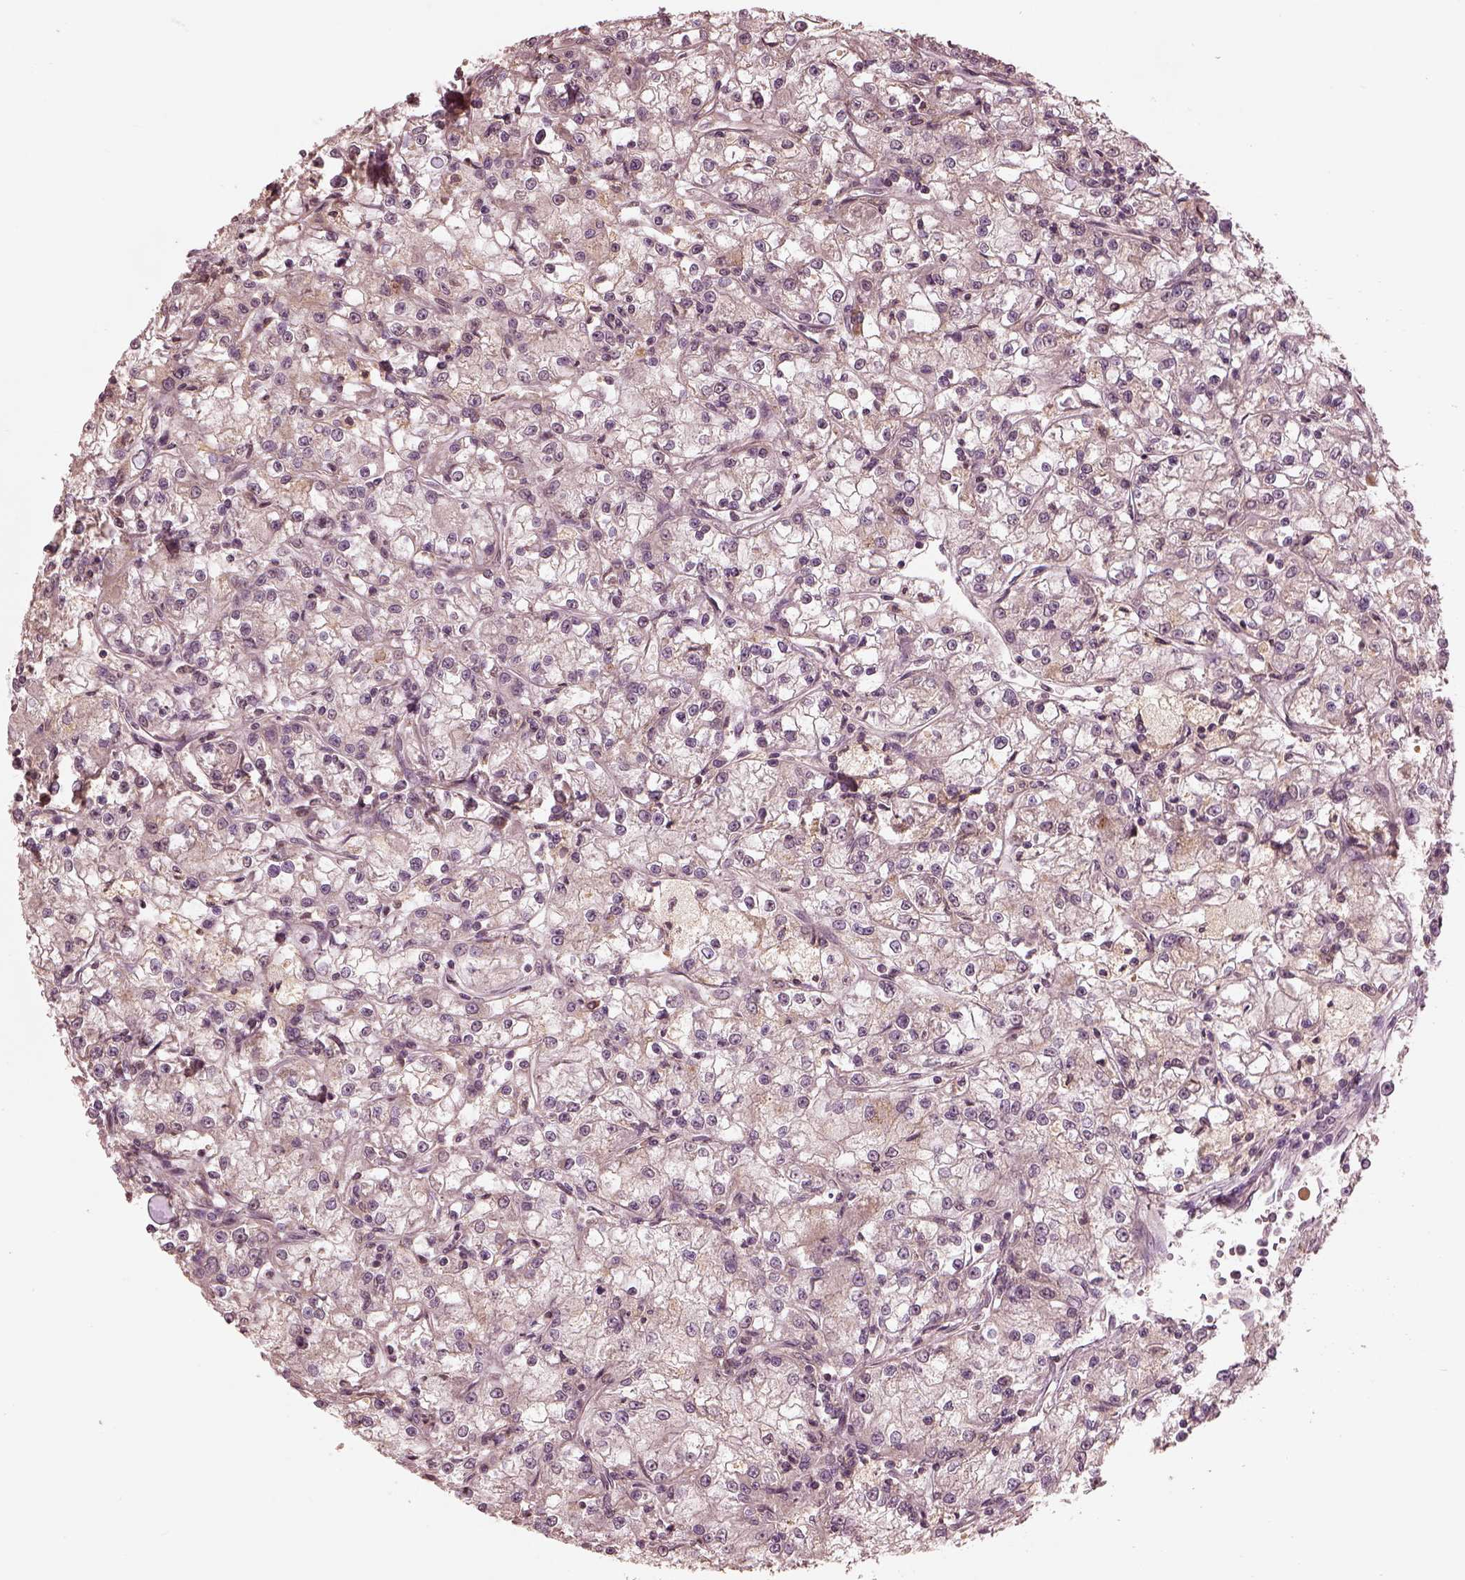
{"staining": {"intensity": "negative", "quantity": "none", "location": "none"}, "tissue": "renal cancer", "cell_type": "Tumor cells", "image_type": "cancer", "snomed": [{"axis": "morphology", "description": "Adenocarcinoma, NOS"}, {"axis": "topography", "description": "Kidney"}], "caption": "IHC micrograph of neoplastic tissue: human adenocarcinoma (renal) stained with DAB (3,3'-diaminobenzidine) shows no significant protein expression in tumor cells.", "gene": "CALR3", "patient": {"sex": "female", "age": 59}}